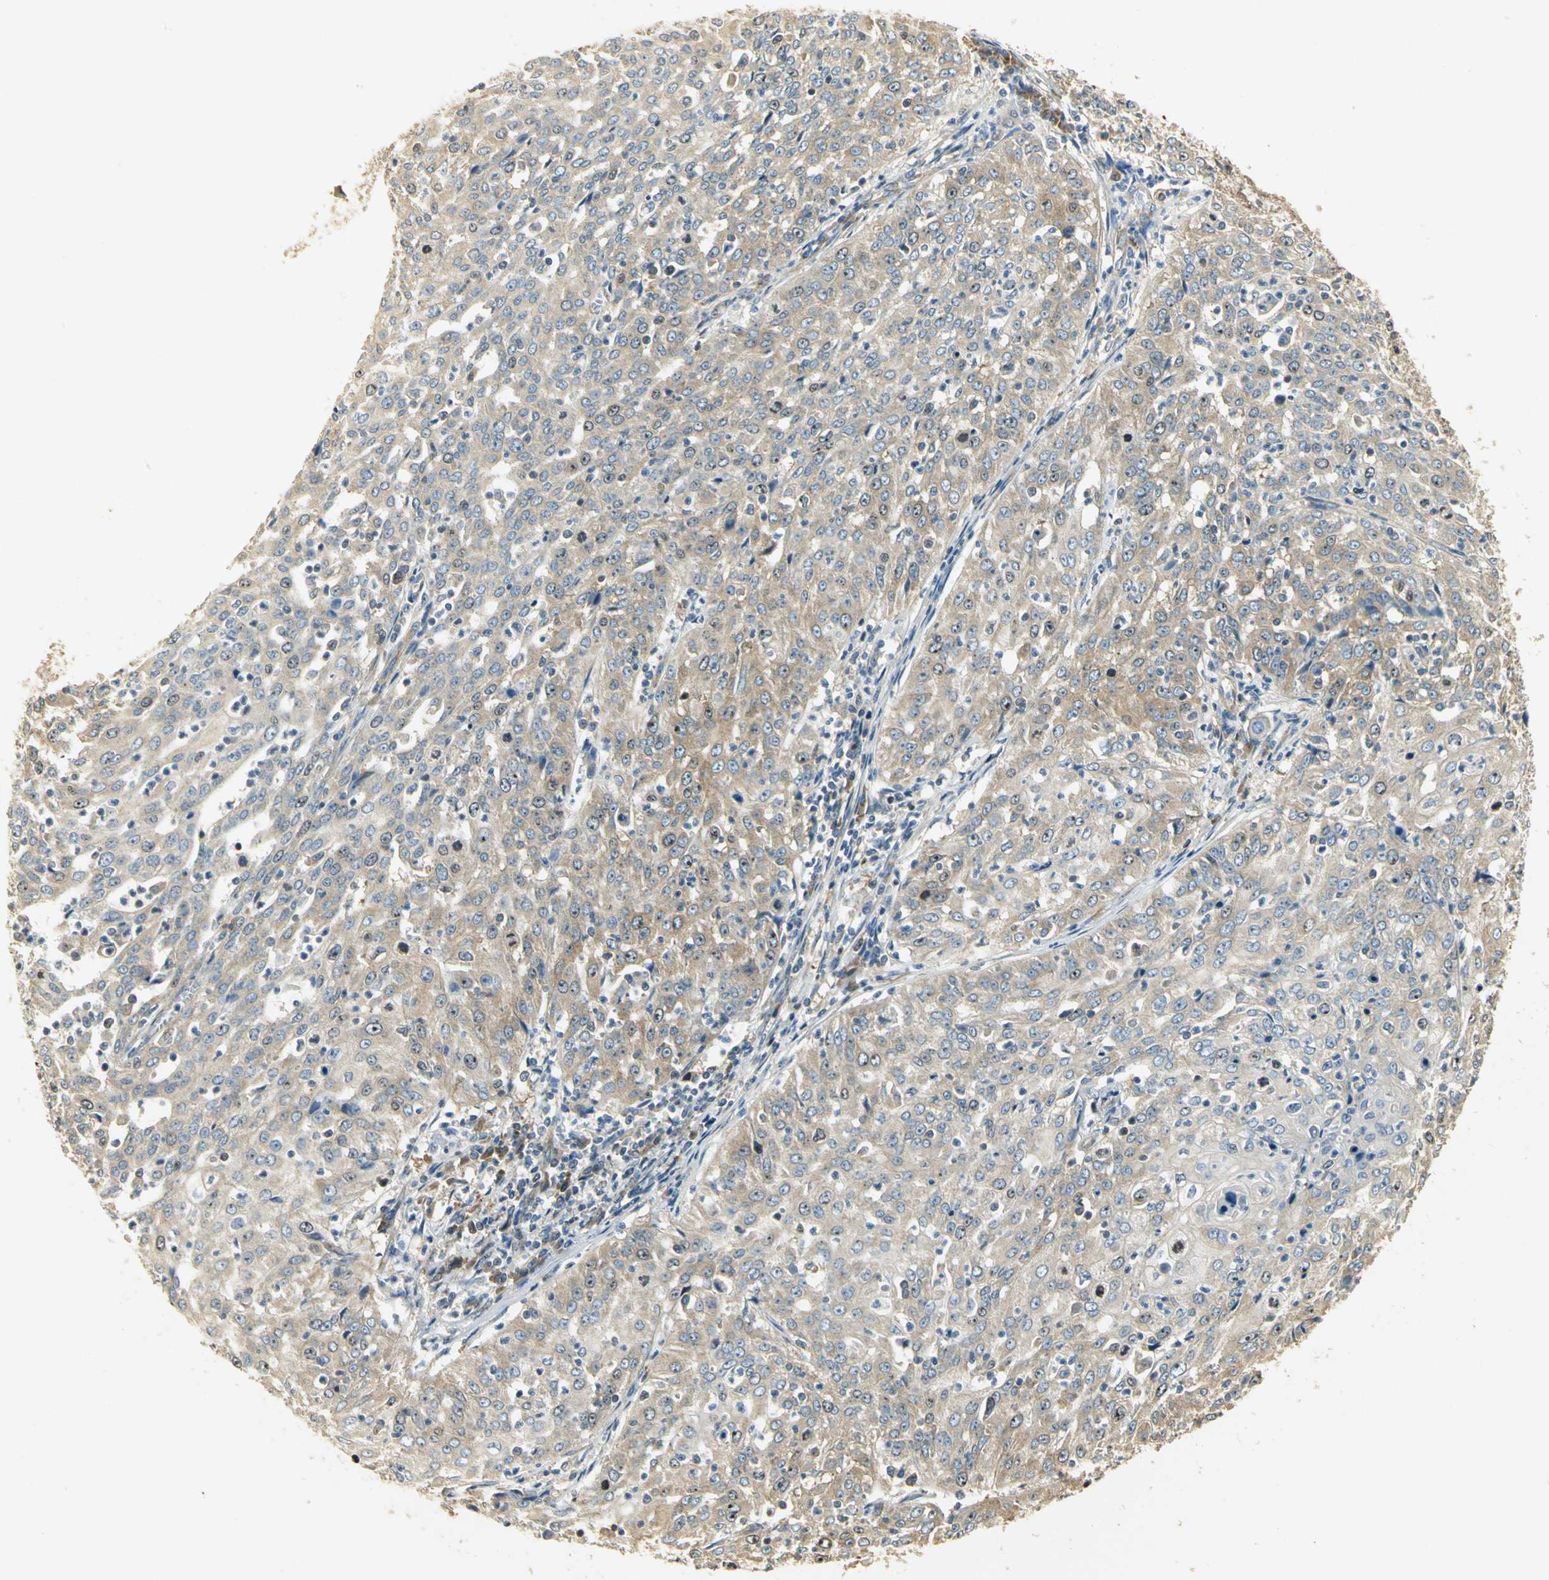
{"staining": {"intensity": "moderate", "quantity": ">75%", "location": "cytoplasmic/membranous"}, "tissue": "cervical cancer", "cell_type": "Tumor cells", "image_type": "cancer", "snomed": [{"axis": "morphology", "description": "Squamous cell carcinoma, NOS"}, {"axis": "topography", "description": "Cervix"}], "caption": "Immunohistochemical staining of squamous cell carcinoma (cervical) demonstrates medium levels of moderate cytoplasmic/membranous protein staining in about >75% of tumor cells.", "gene": "RARS1", "patient": {"sex": "female", "age": 39}}